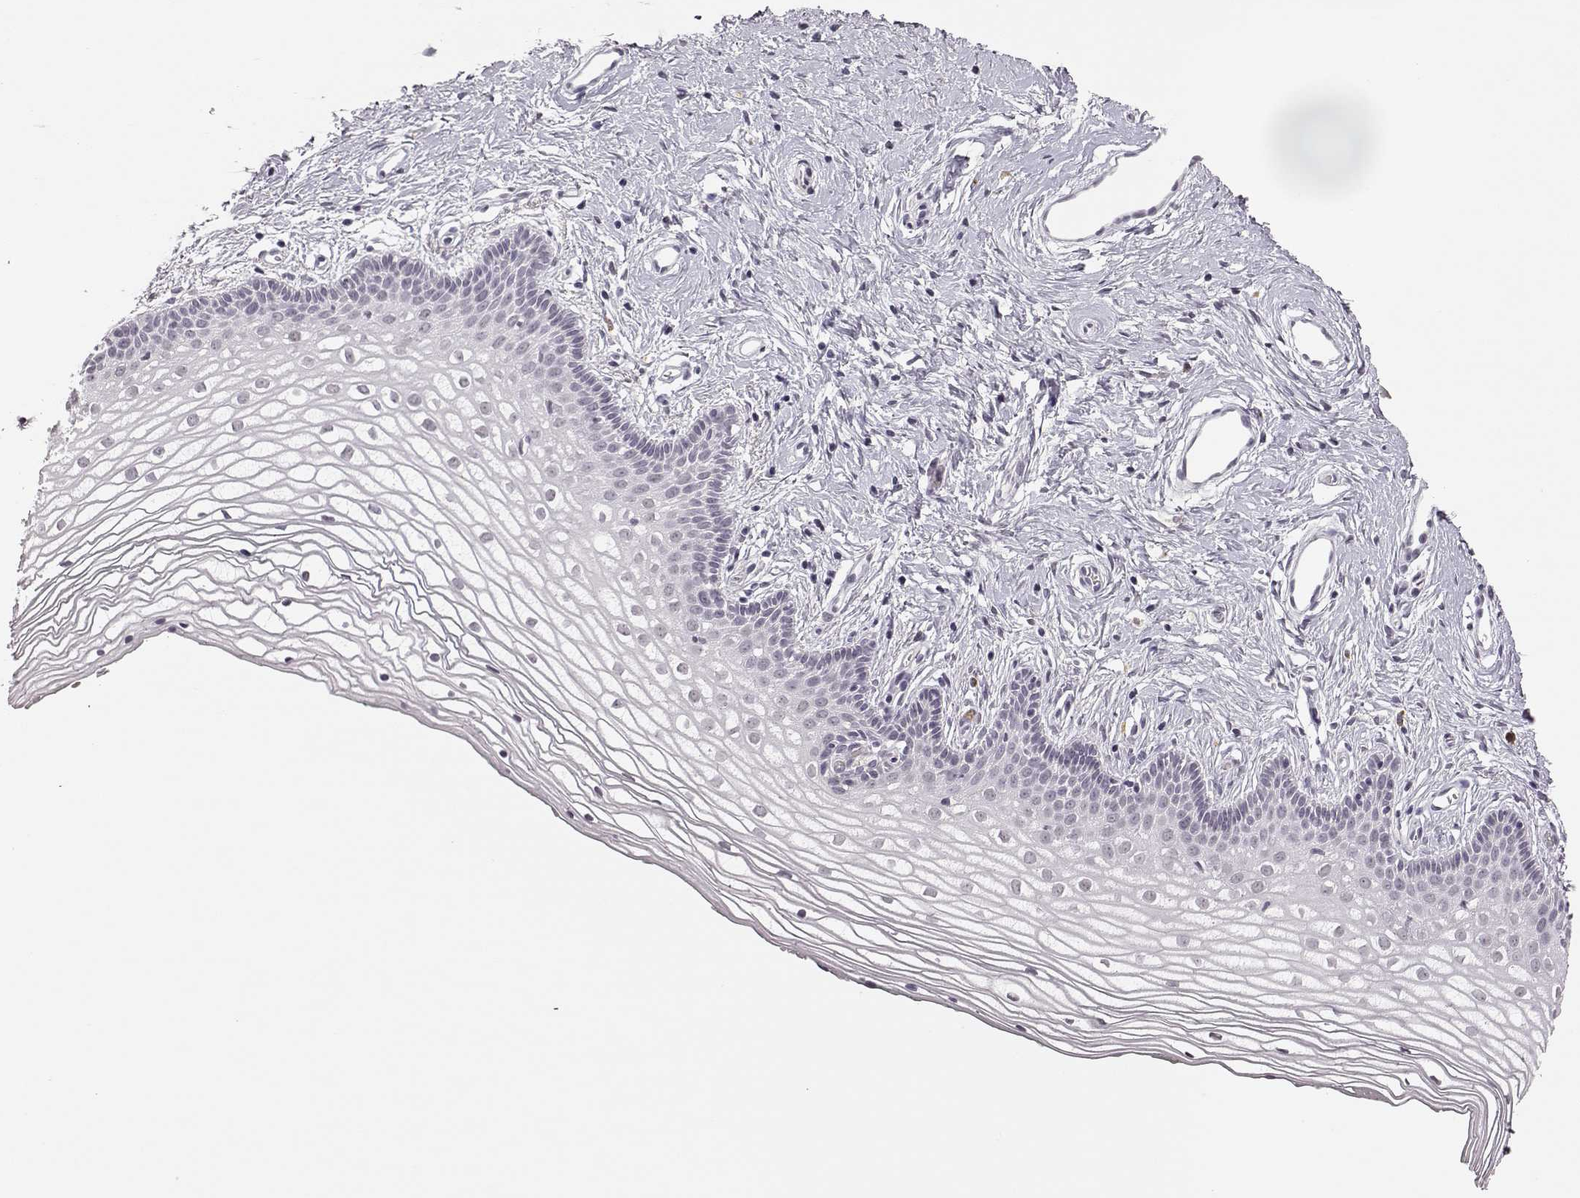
{"staining": {"intensity": "negative", "quantity": "none", "location": "none"}, "tissue": "vagina", "cell_type": "Squamous epithelial cells", "image_type": "normal", "snomed": [{"axis": "morphology", "description": "Normal tissue, NOS"}, {"axis": "topography", "description": "Vagina"}], "caption": "This is a image of IHC staining of normal vagina, which shows no staining in squamous epithelial cells.", "gene": "VGF", "patient": {"sex": "female", "age": 36}}